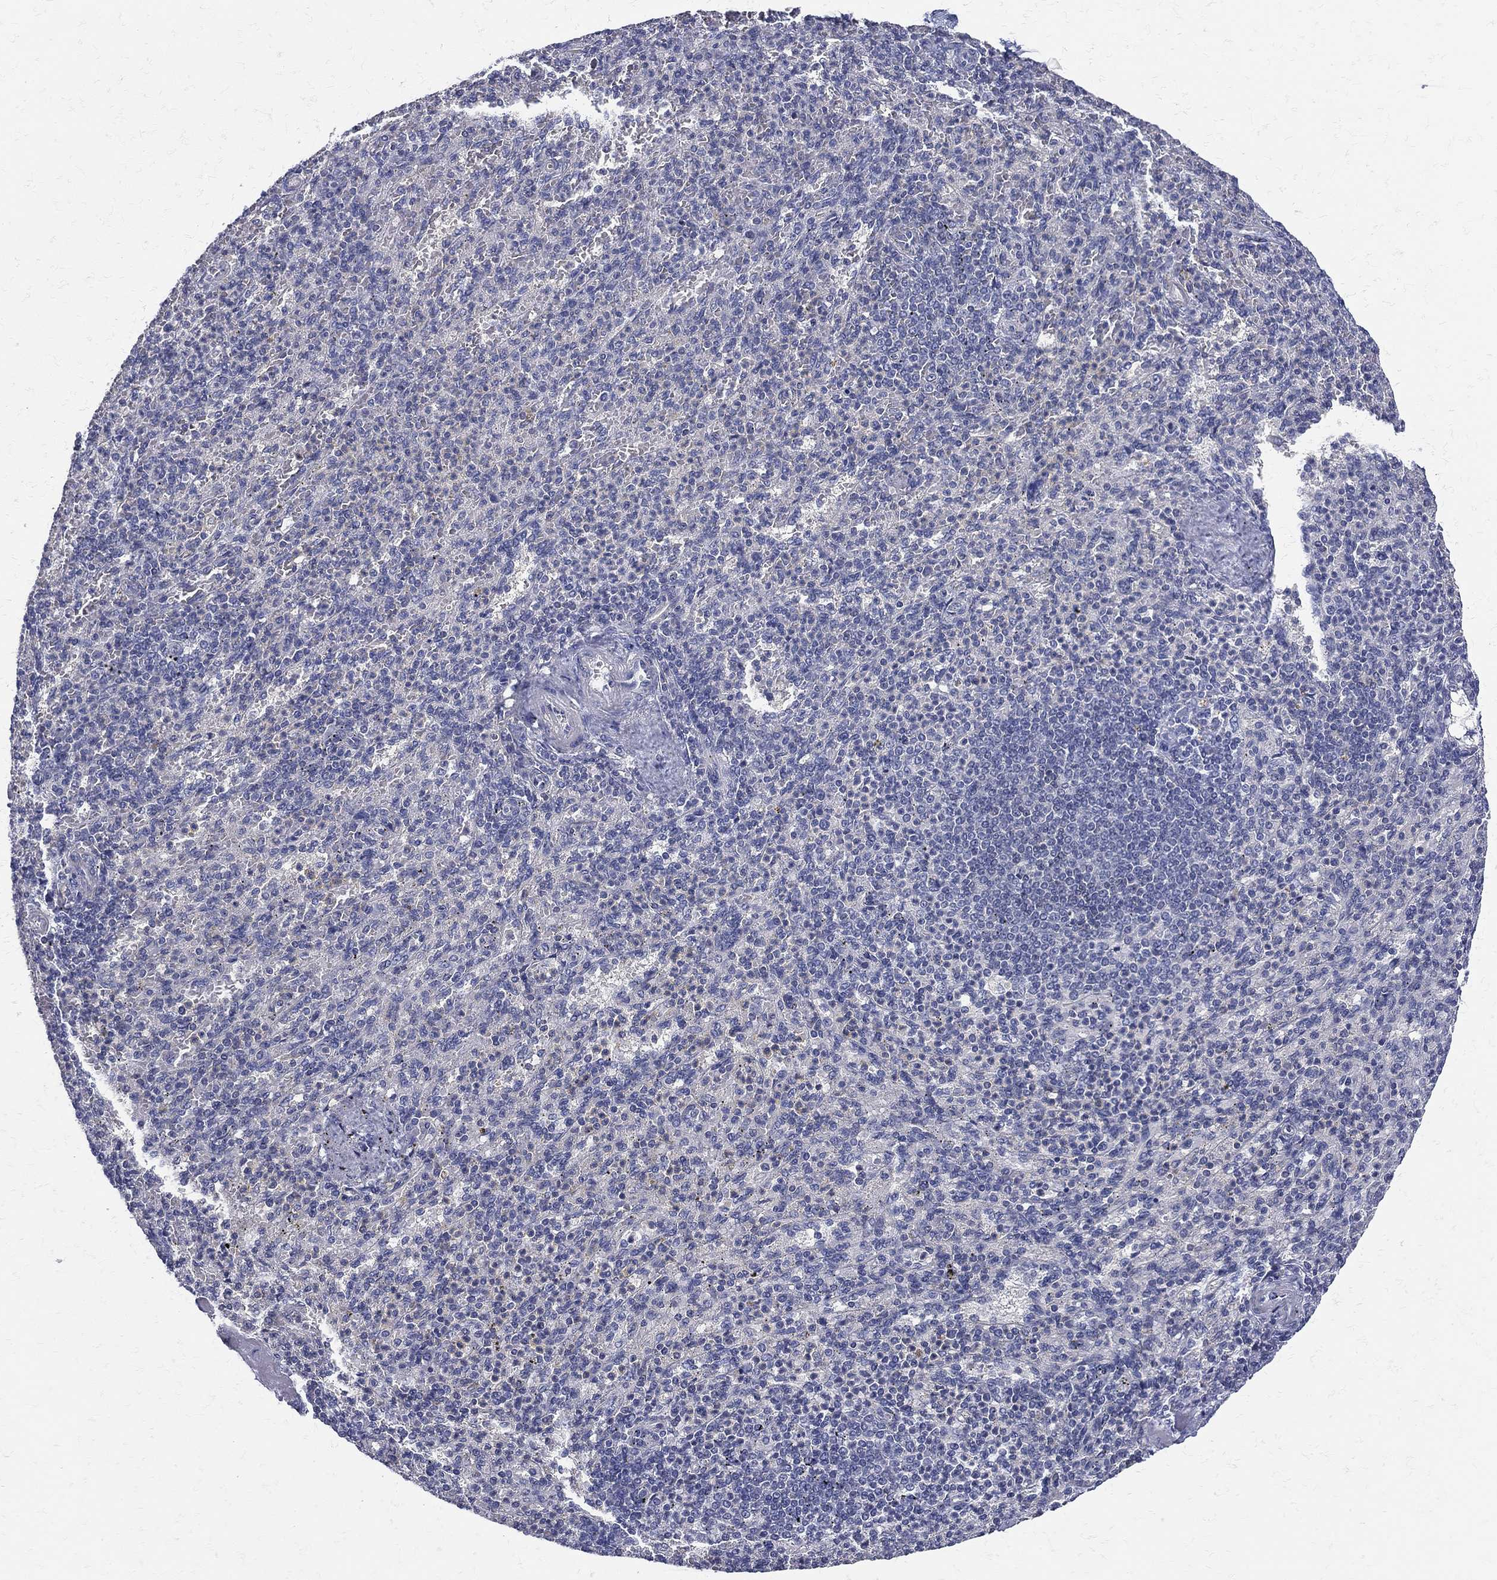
{"staining": {"intensity": "negative", "quantity": "none", "location": "none"}, "tissue": "spleen", "cell_type": "Cells in red pulp", "image_type": "normal", "snomed": [{"axis": "morphology", "description": "Normal tissue, NOS"}, {"axis": "topography", "description": "Spleen"}], "caption": "Immunohistochemistry of unremarkable spleen exhibits no staining in cells in red pulp.", "gene": "ETNPPL", "patient": {"sex": "female", "age": 74}}